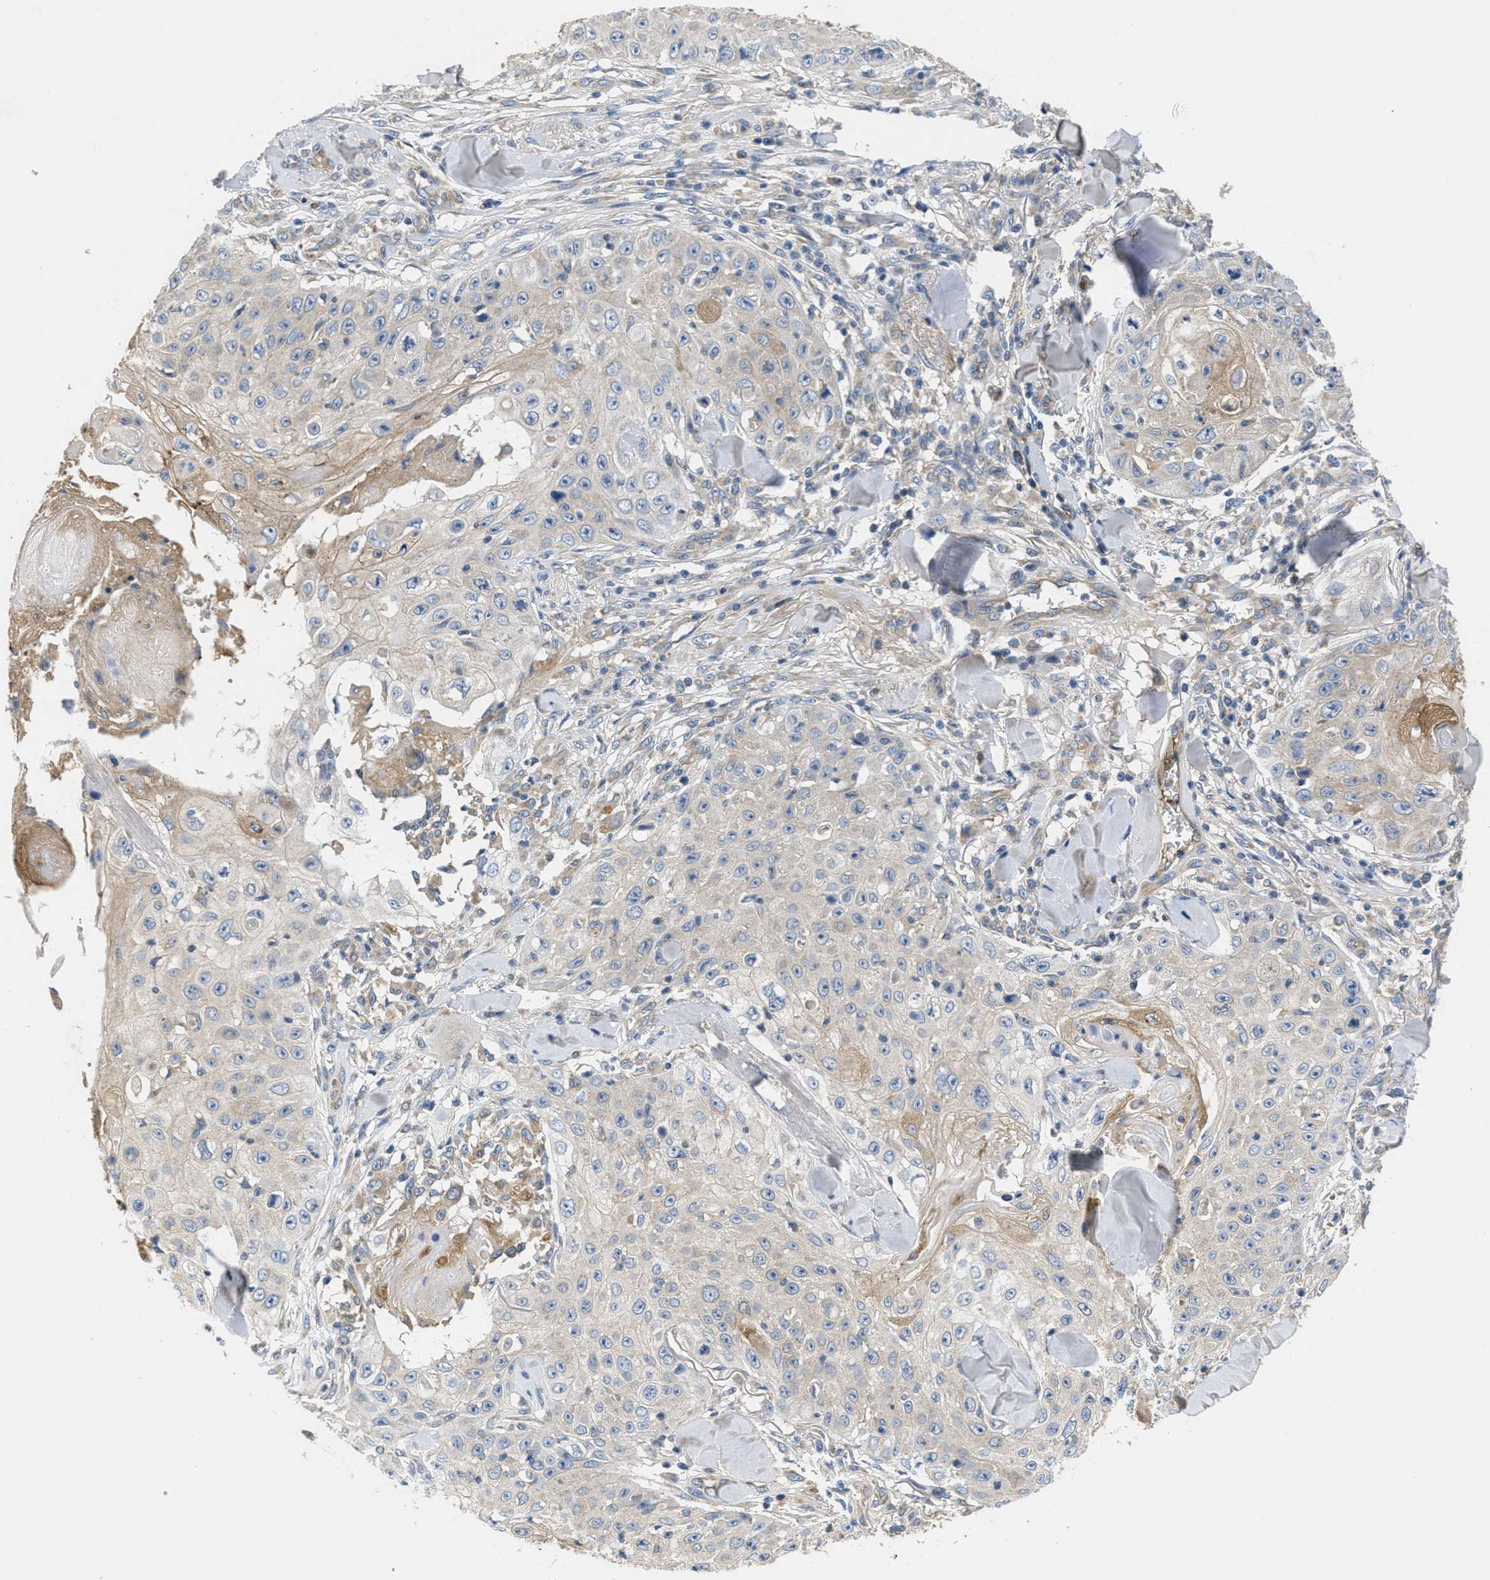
{"staining": {"intensity": "weak", "quantity": "25%-75%", "location": "cytoplasmic/membranous"}, "tissue": "skin cancer", "cell_type": "Tumor cells", "image_type": "cancer", "snomed": [{"axis": "morphology", "description": "Squamous cell carcinoma, NOS"}, {"axis": "topography", "description": "Skin"}], "caption": "A low amount of weak cytoplasmic/membranous positivity is identified in about 25%-75% of tumor cells in skin cancer tissue.", "gene": "GALK1", "patient": {"sex": "male", "age": 86}}